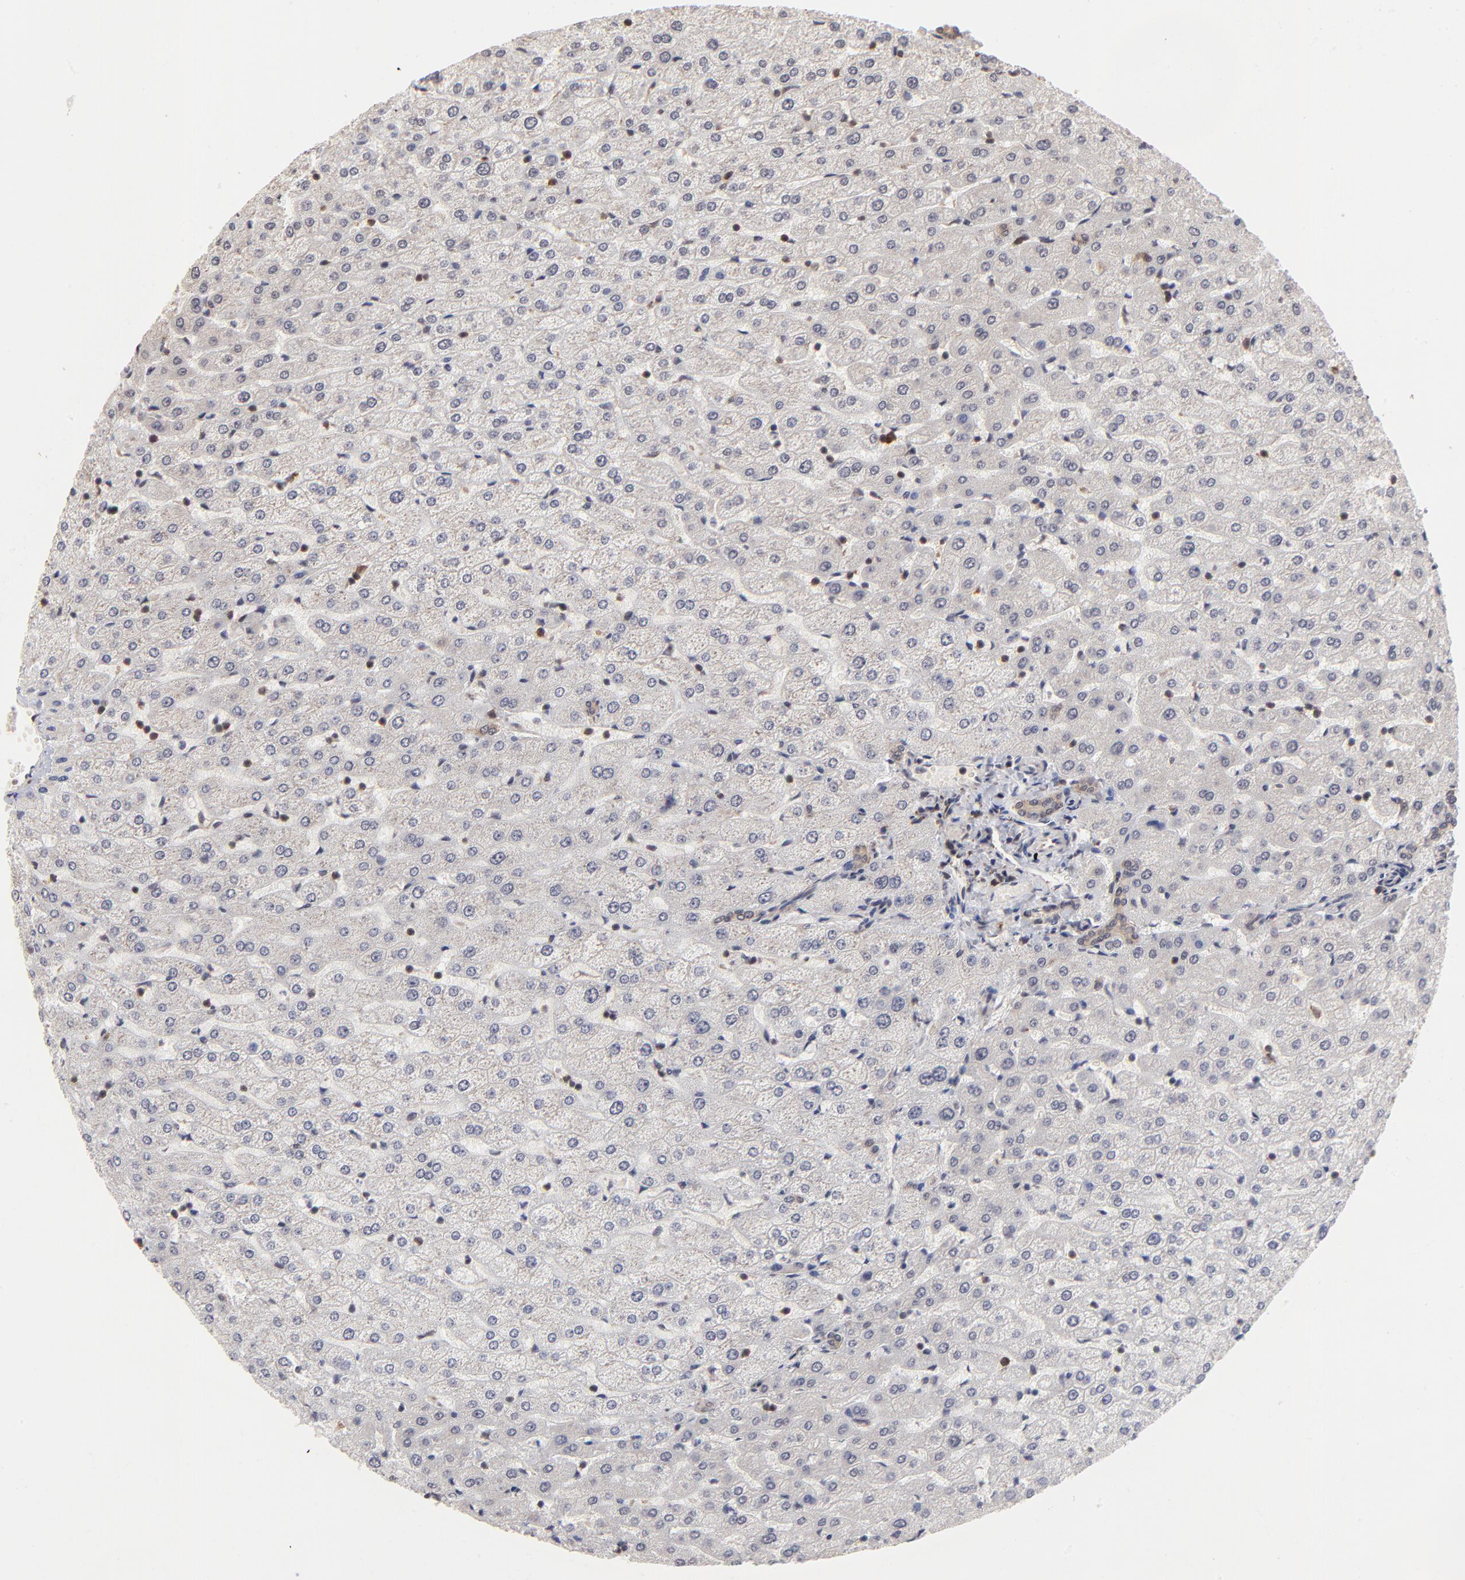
{"staining": {"intensity": "weak", "quantity": ">75%", "location": "cytoplasmic/membranous"}, "tissue": "liver", "cell_type": "Cholangiocytes", "image_type": "normal", "snomed": [{"axis": "morphology", "description": "Normal tissue, NOS"}, {"axis": "morphology", "description": "Fibrosis, NOS"}, {"axis": "topography", "description": "Liver"}], "caption": "Human liver stained with a brown dye reveals weak cytoplasmic/membranous positive staining in about >75% of cholangiocytes.", "gene": "BRPF1", "patient": {"sex": "female", "age": 29}}